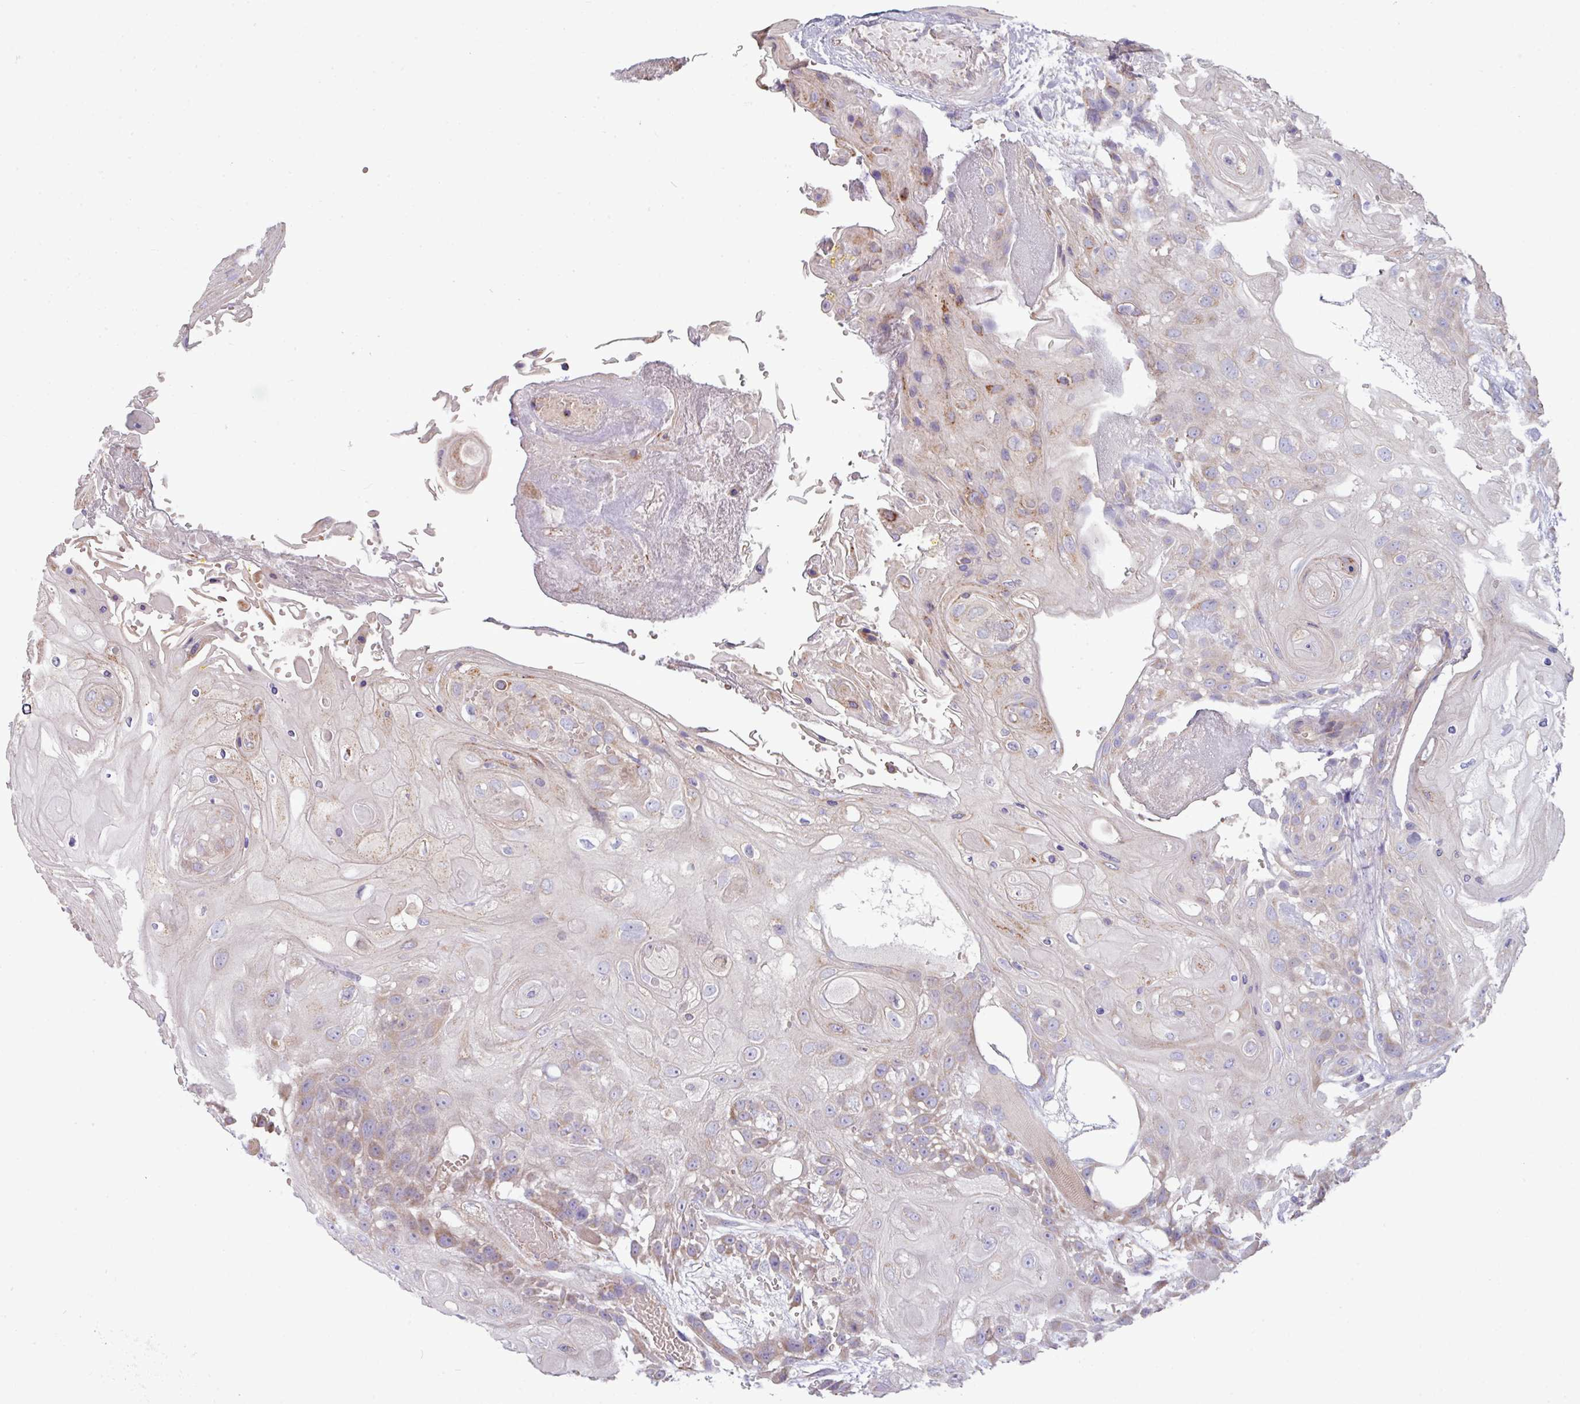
{"staining": {"intensity": "weak", "quantity": "<25%", "location": "cytoplasmic/membranous"}, "tissue": "head and neck cancer", "cell_type": "Tumor cells", "image_type": "cancer", "snomed": [{"axis": "morphology", "description": "Squamous cell carcinoma, NOS"}, {"axis": "topography", "description": "Head-Neck"}], "caption": "Tumor cells show no significant protein positivity in squamous cell carcinoma (head and neck).", "gene": "PPM1J", "patient": {"sex": "female", "age": 43}}